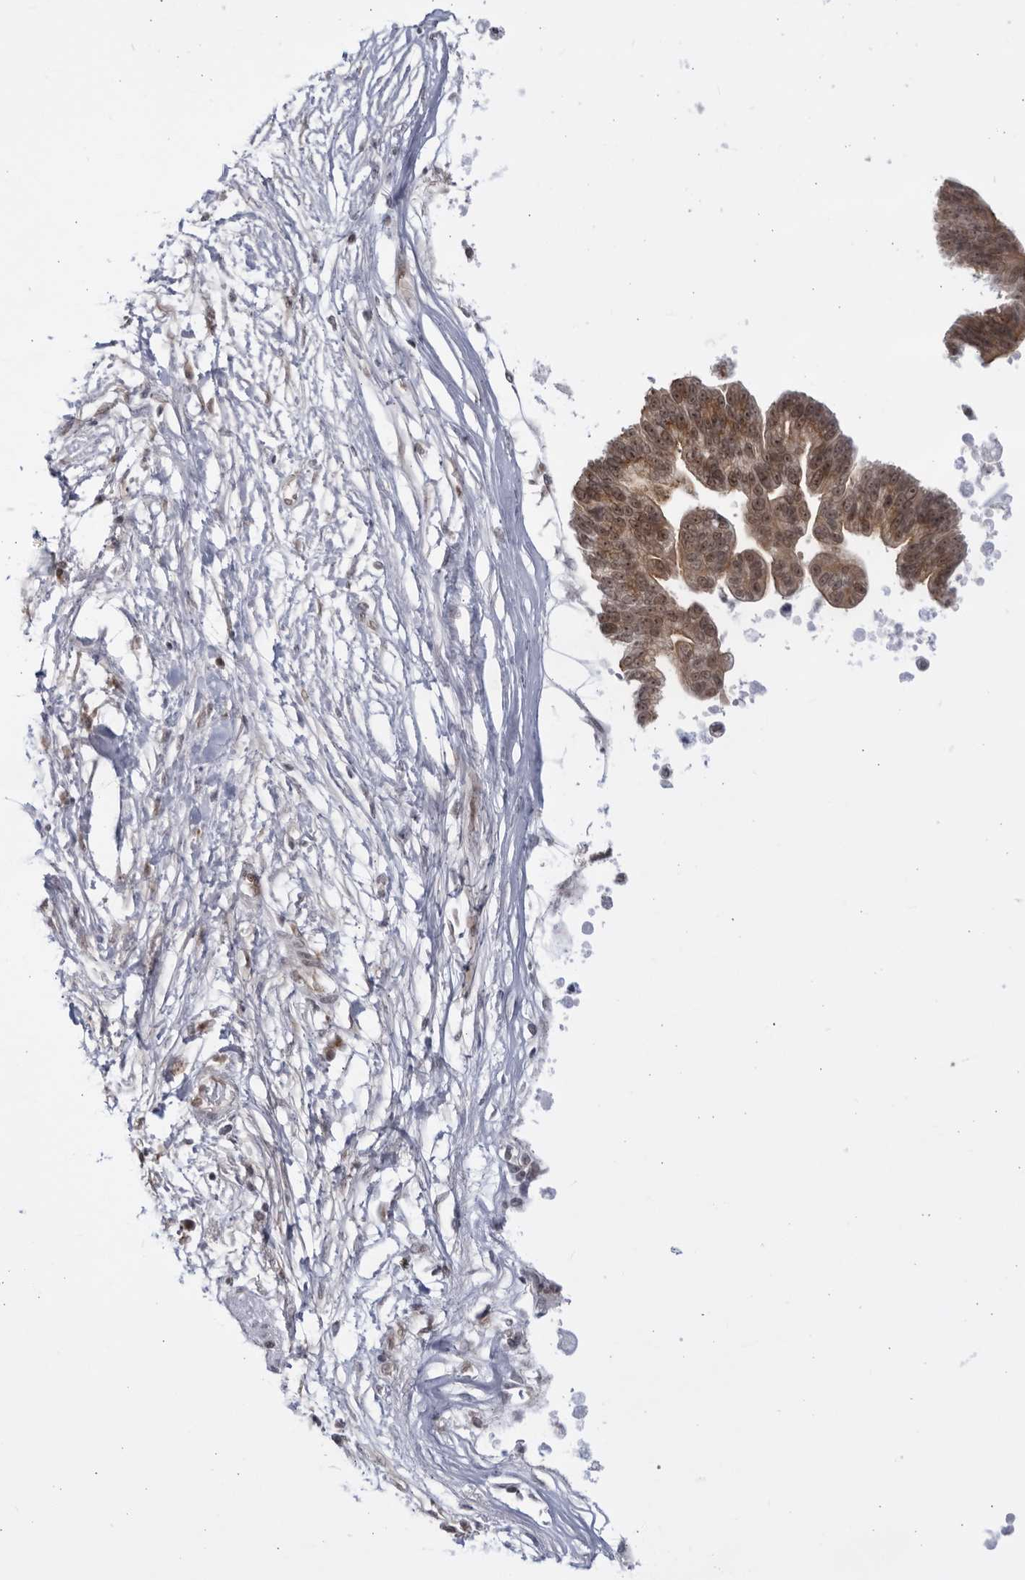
{"staining": {"intensity": "moderate", "quantity": ">75%", "location": "cytoplasmic/membranous,nuclear"}, "tissue": "pancreatic cancer", "cell_type": "Tumor cells", "image_type": "cancer", "snomed": [{"axis": "morphology", "description": "Adenocarcinoma, NOS"}, {"axis": "topography", "description": "Pancreas"}], "caption": "Protein expression analysis of human pancreatic adenocarcinoma reveals moderate cytoplasmic/membranous and nuclear positivity in approximately >75% of tumor cells.", "gene": "ITGB3BP", "patient": {"sex": "male", "age": 72}}